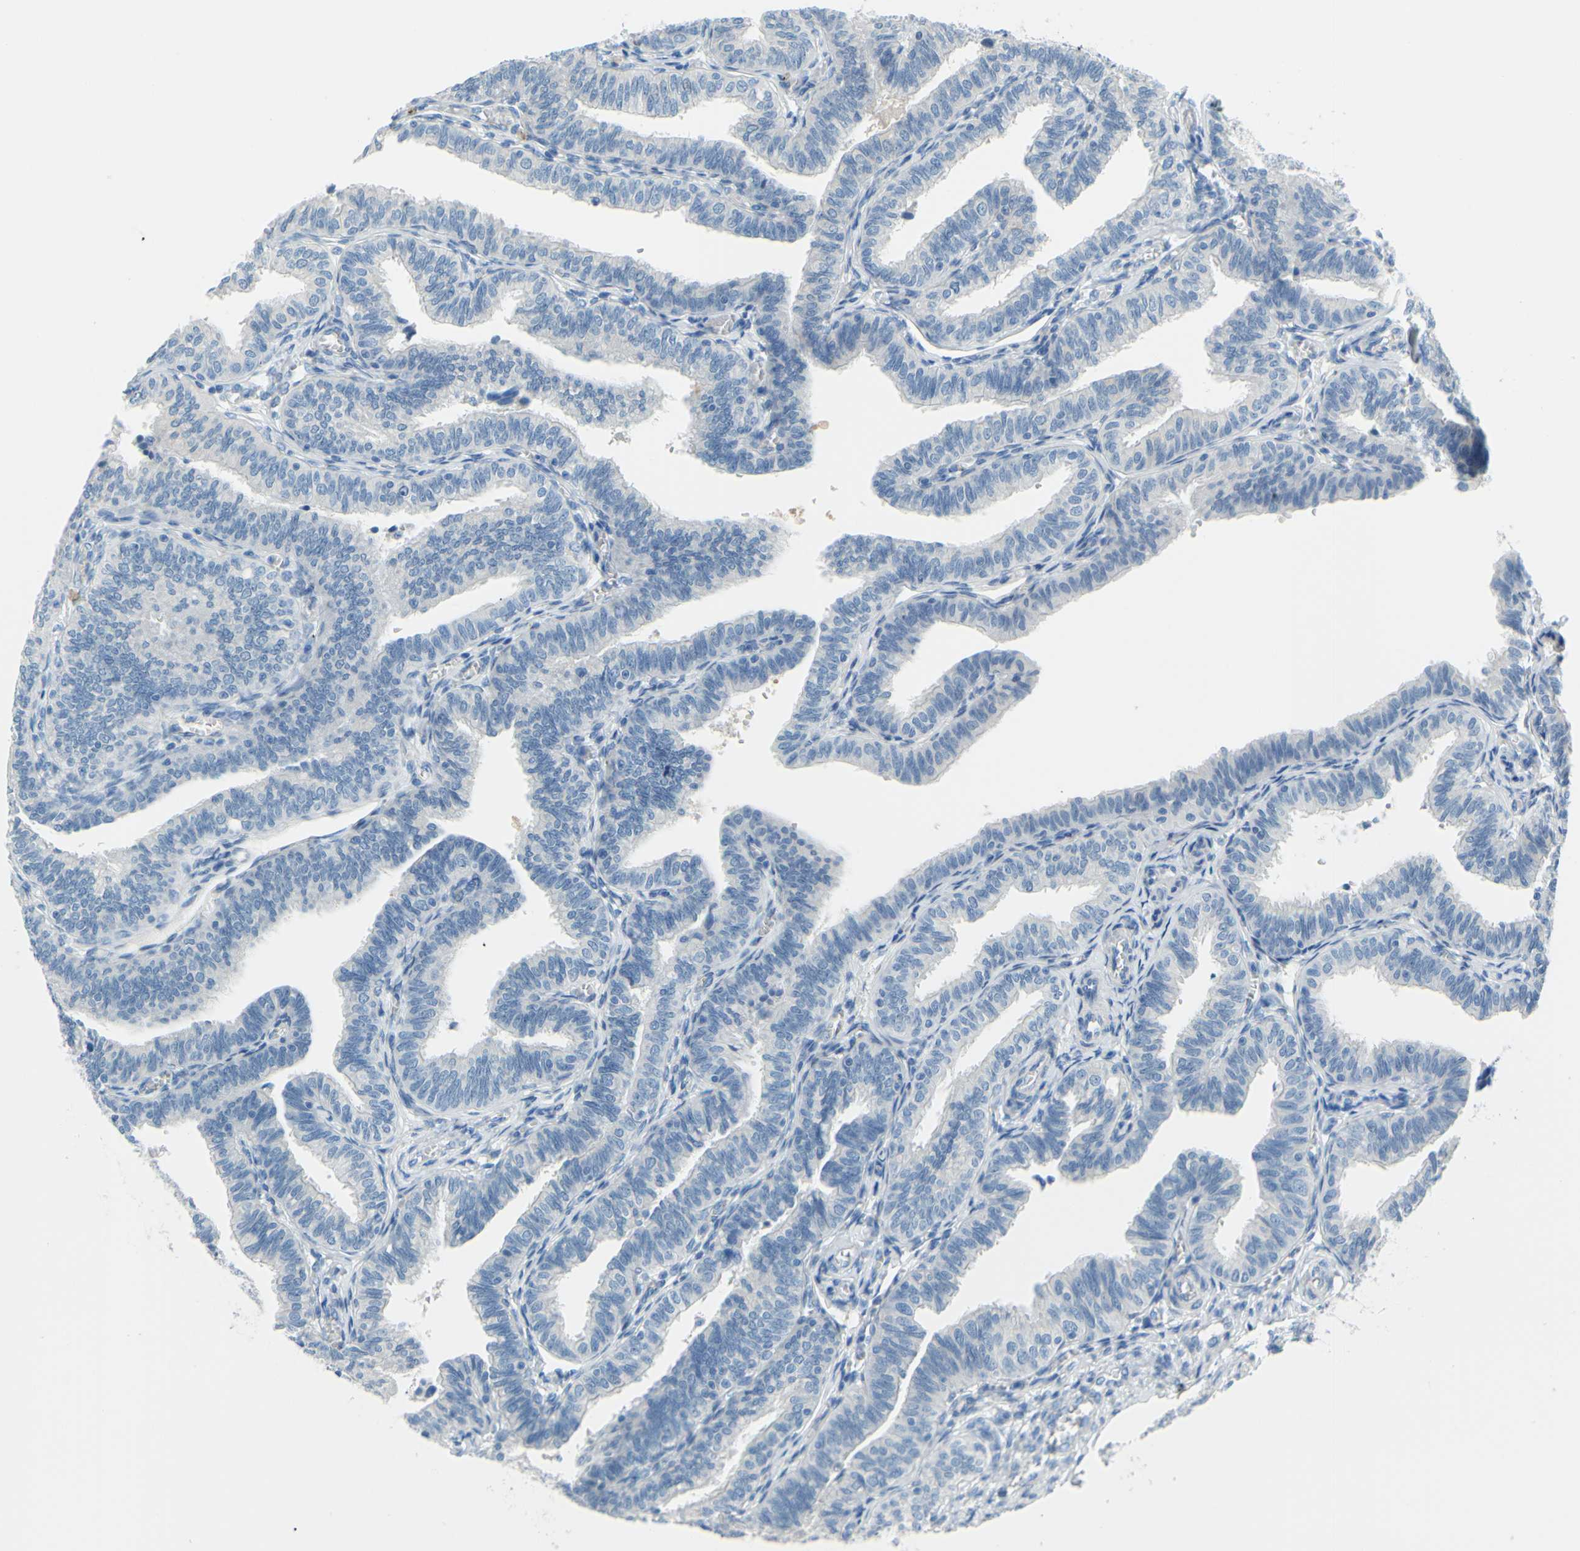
{"staining": {"intensity": "negative", "quantity": "none", "location": "none"}, "tissue": "fallopian tube", "cell_type": "Glandular cells", "image_type": "normal", "snomed": [{"axis": "morphology", "description": "Normal tissue, NOS"}, {"axis": "topography", "description": "Fallopian tube"}], "caption": "Glandular cells show no significant positivity in benign fallopian tube.", "gene": "SLC1A2", "patient": {"sex": "female", "age": 46}}